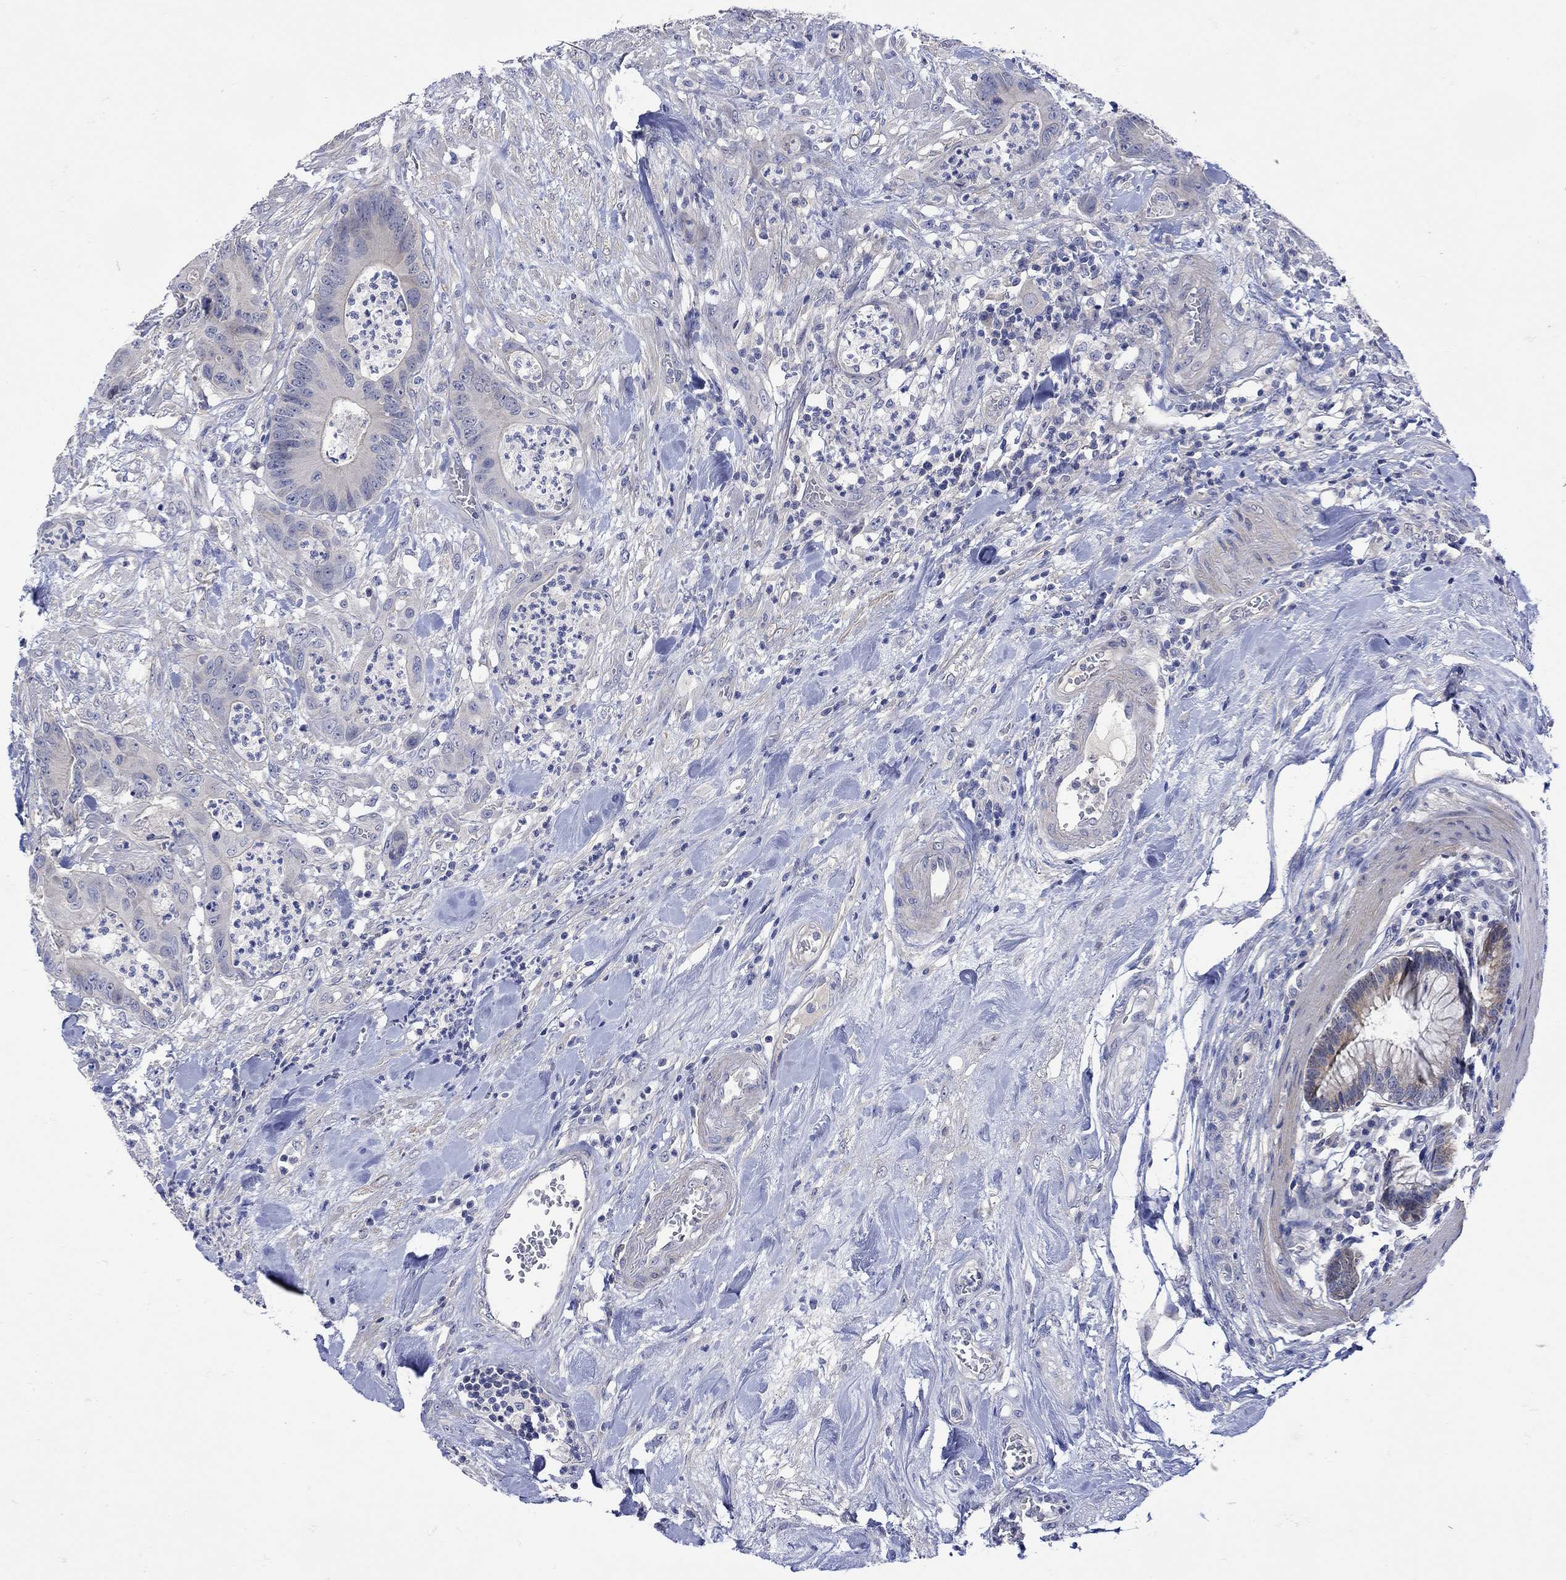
{"staining": {"intensity": "negative", "quantity": "none", "location": "none"}, "tissue": "colorectal cancer", "cell_type": "Tumor cells", "image_type": "cancer", "snomed": [{"axis": "morphology", "description": "Adenocarcinoma, NOS"}, {"axis": "topography", "description": "Colon"}], "caption": "Histopathology image shows no significant protein positivity in tumor cells of colorectal cancer.", "gene": "MSI1", "patient": {"sex": "male", "age": 84}}